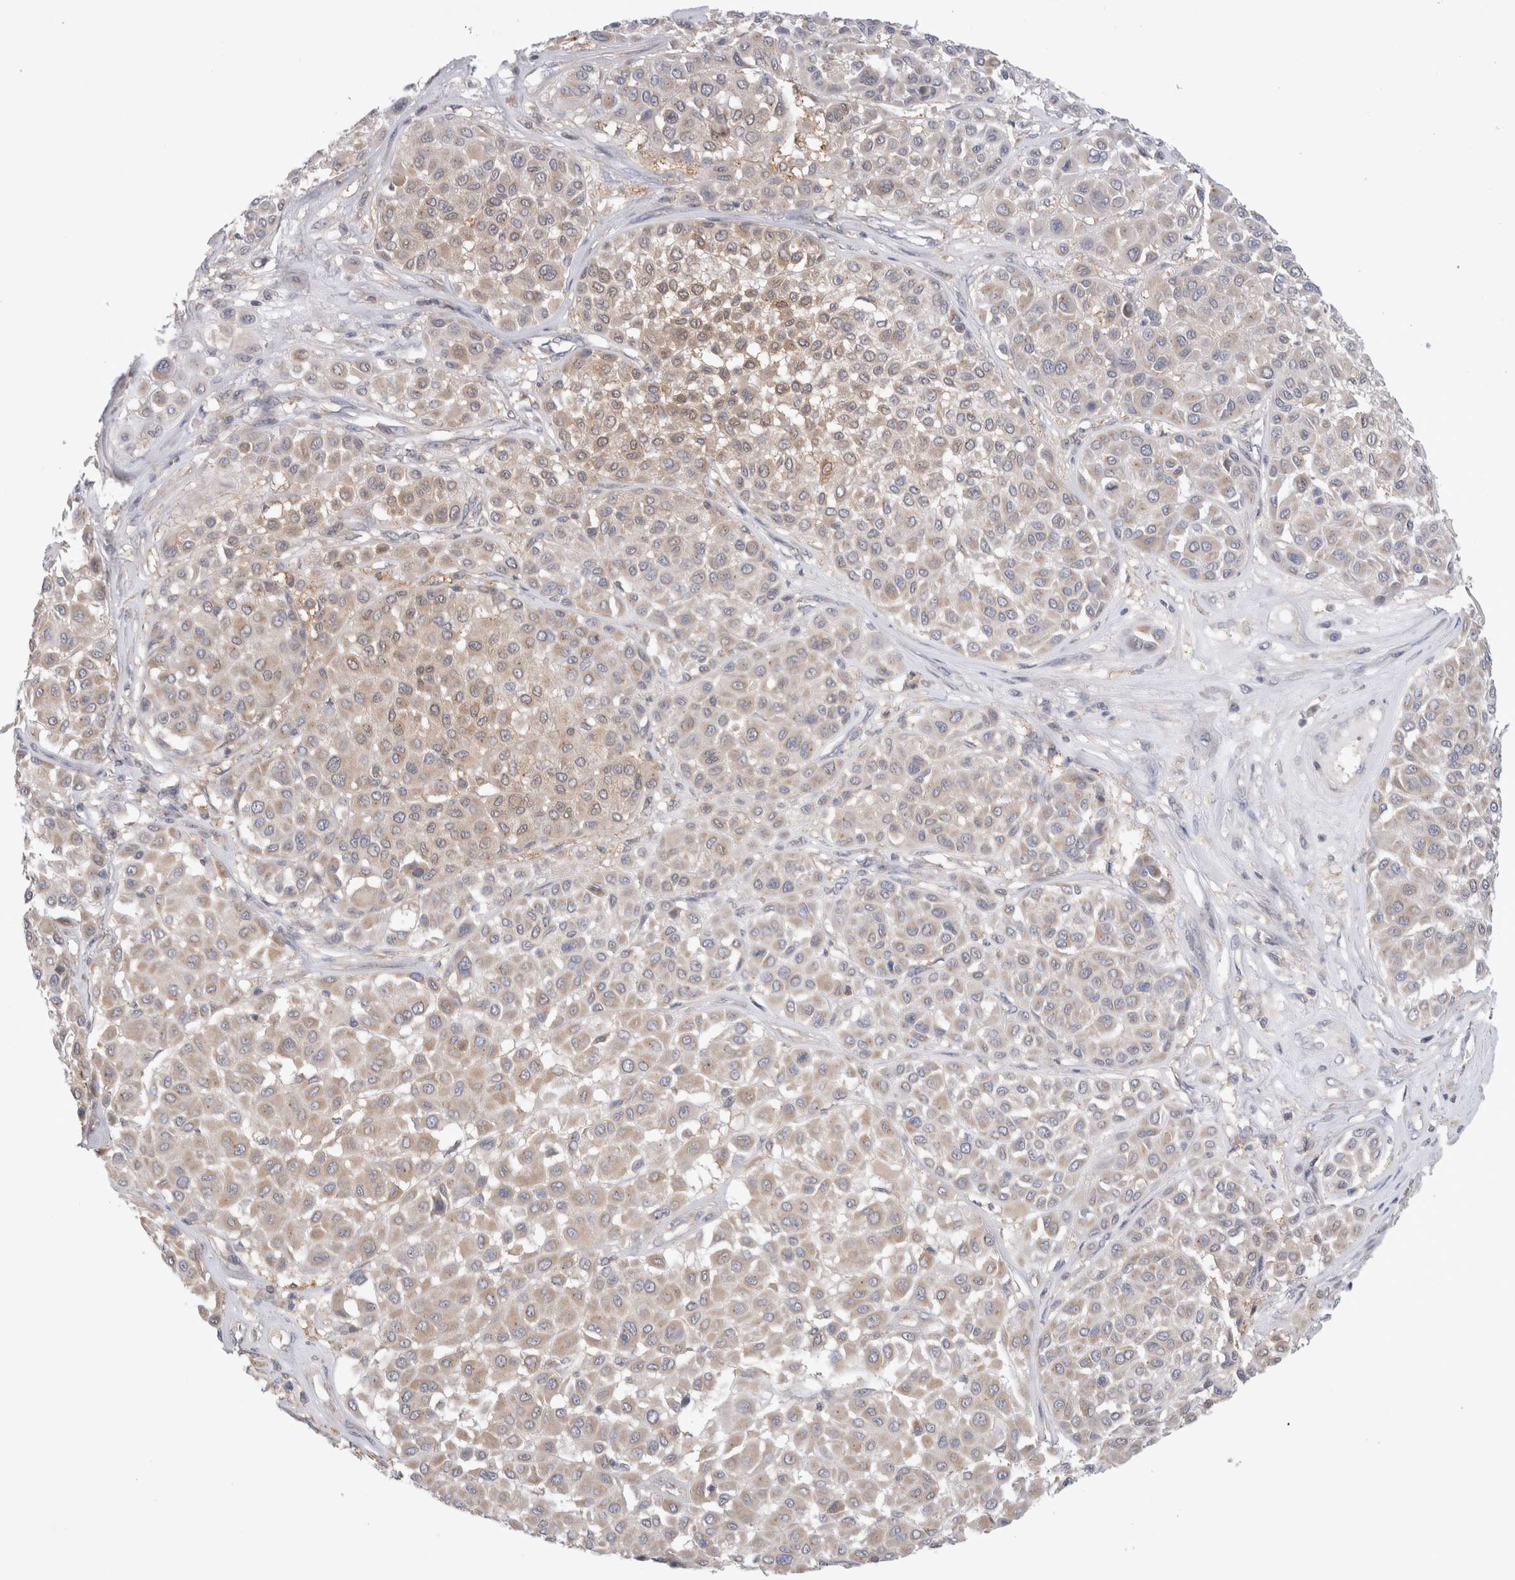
{"staining": {"intensity": "weak", "quantity": "25%-75%", "location": "cytoplasmic/membranous"}, "tissue": "melanoma", "cell_type": "Tumor cells", "image_type": "cancer", "snomed": [{"axis": "morphology", "description": "Malignant melanoma, Metastatic site"}, {"axis": "topography", "description": "Soft tissue"}], "caption": "About 25%-75% of tumor cells in human melanoma display weak cytoplasmic/membranous protein positivity as visualized by brown immunohistochemical staining.", "gene": "IFT74", "patient": {"sex": "male", "age": 41}}